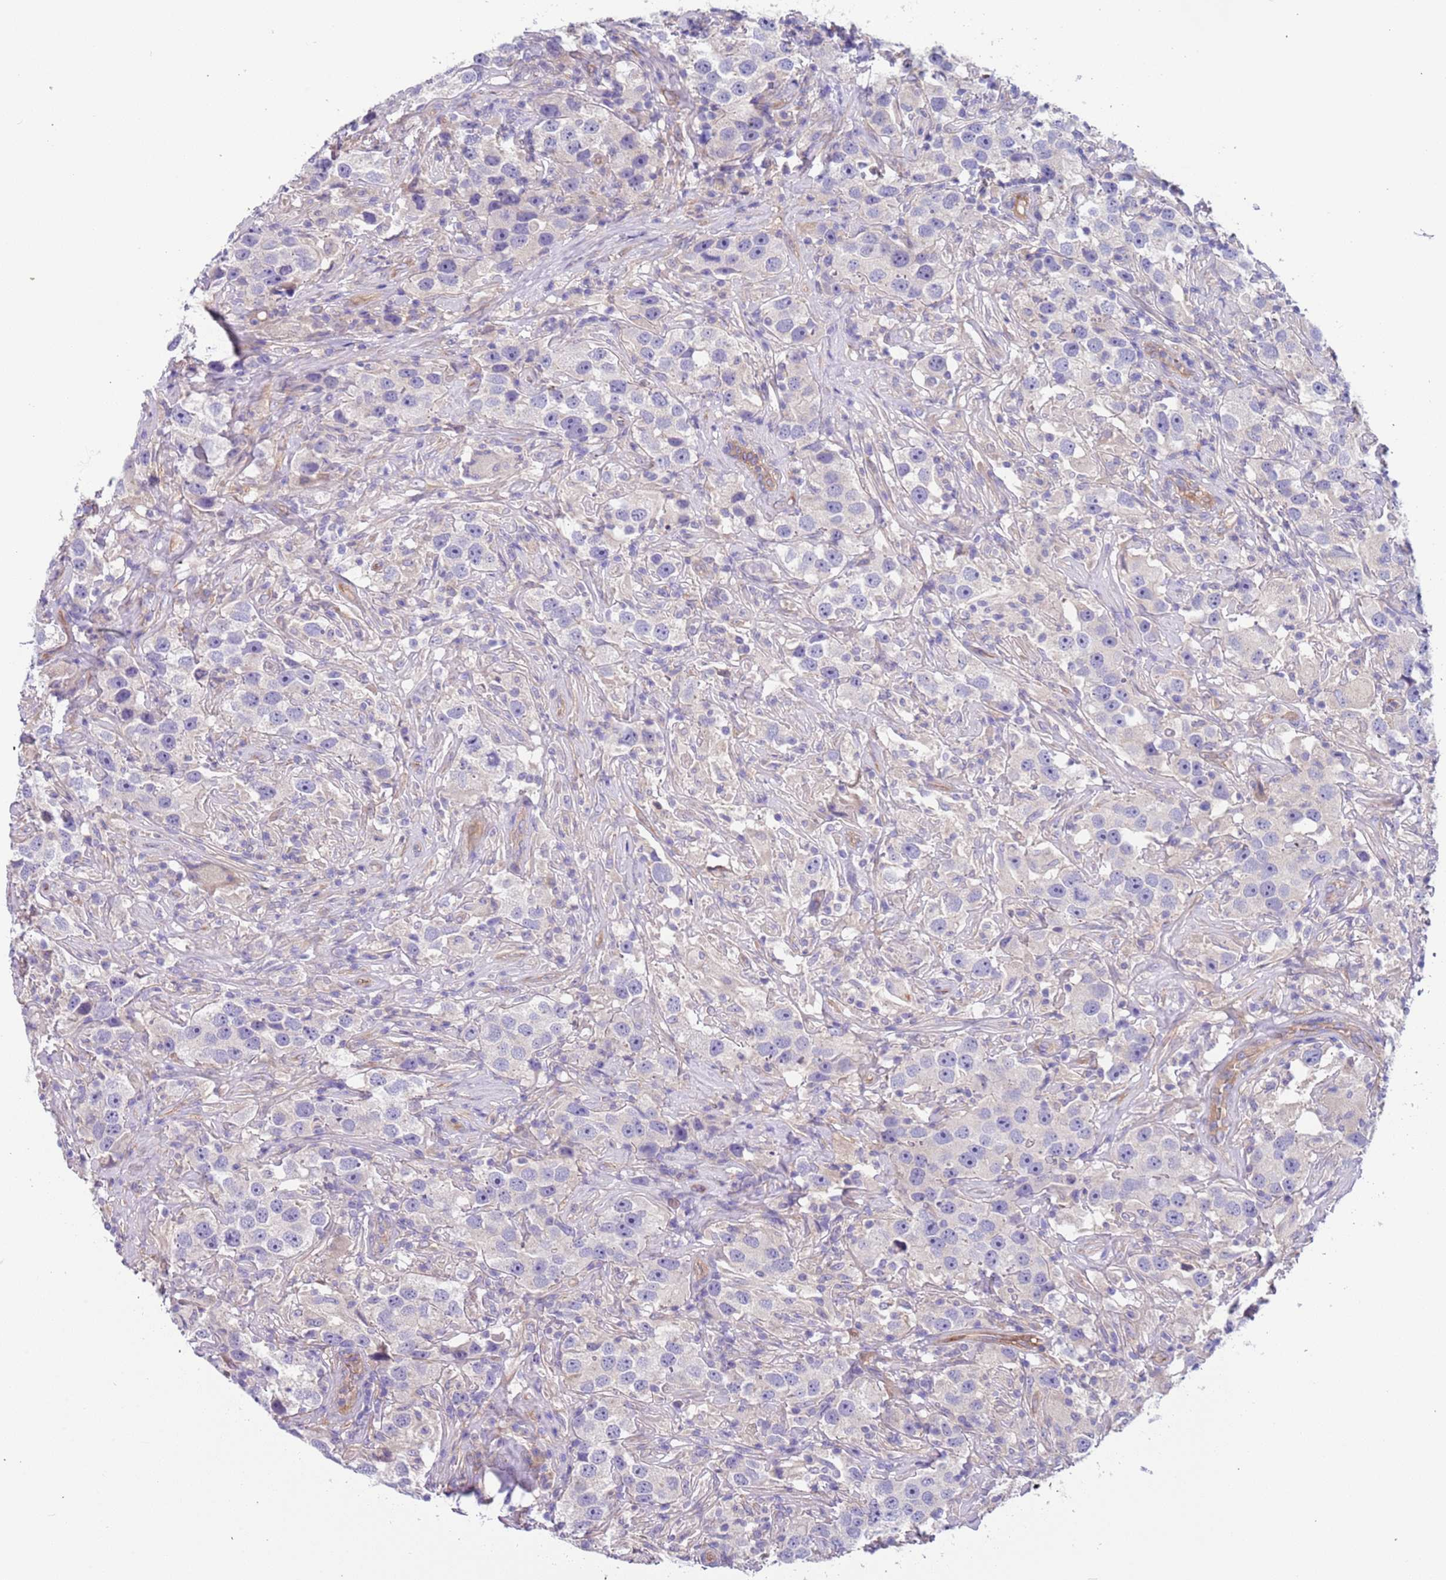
{"staining": {"intensity": "negative", "quantity": "none", "location": "none"}, "tissue": "testis cancer", "cell_type": "Tumor cells", "image_type": "cancer", "snomed": [{"axis": "morphology", "description": "Seminoma, NOS"}, {"axis": "topography", "description": "Testis"}], "caption": "Tumor cells show no significant protein positivity in seminoma (testis). Brightfield microscopy of immunohistochemistry stained with DAB (brown) and hematoxylin (blue), captured at high magnification.", "gene": "LAMB4", "patient": {"sex": "male", "age": 49}}